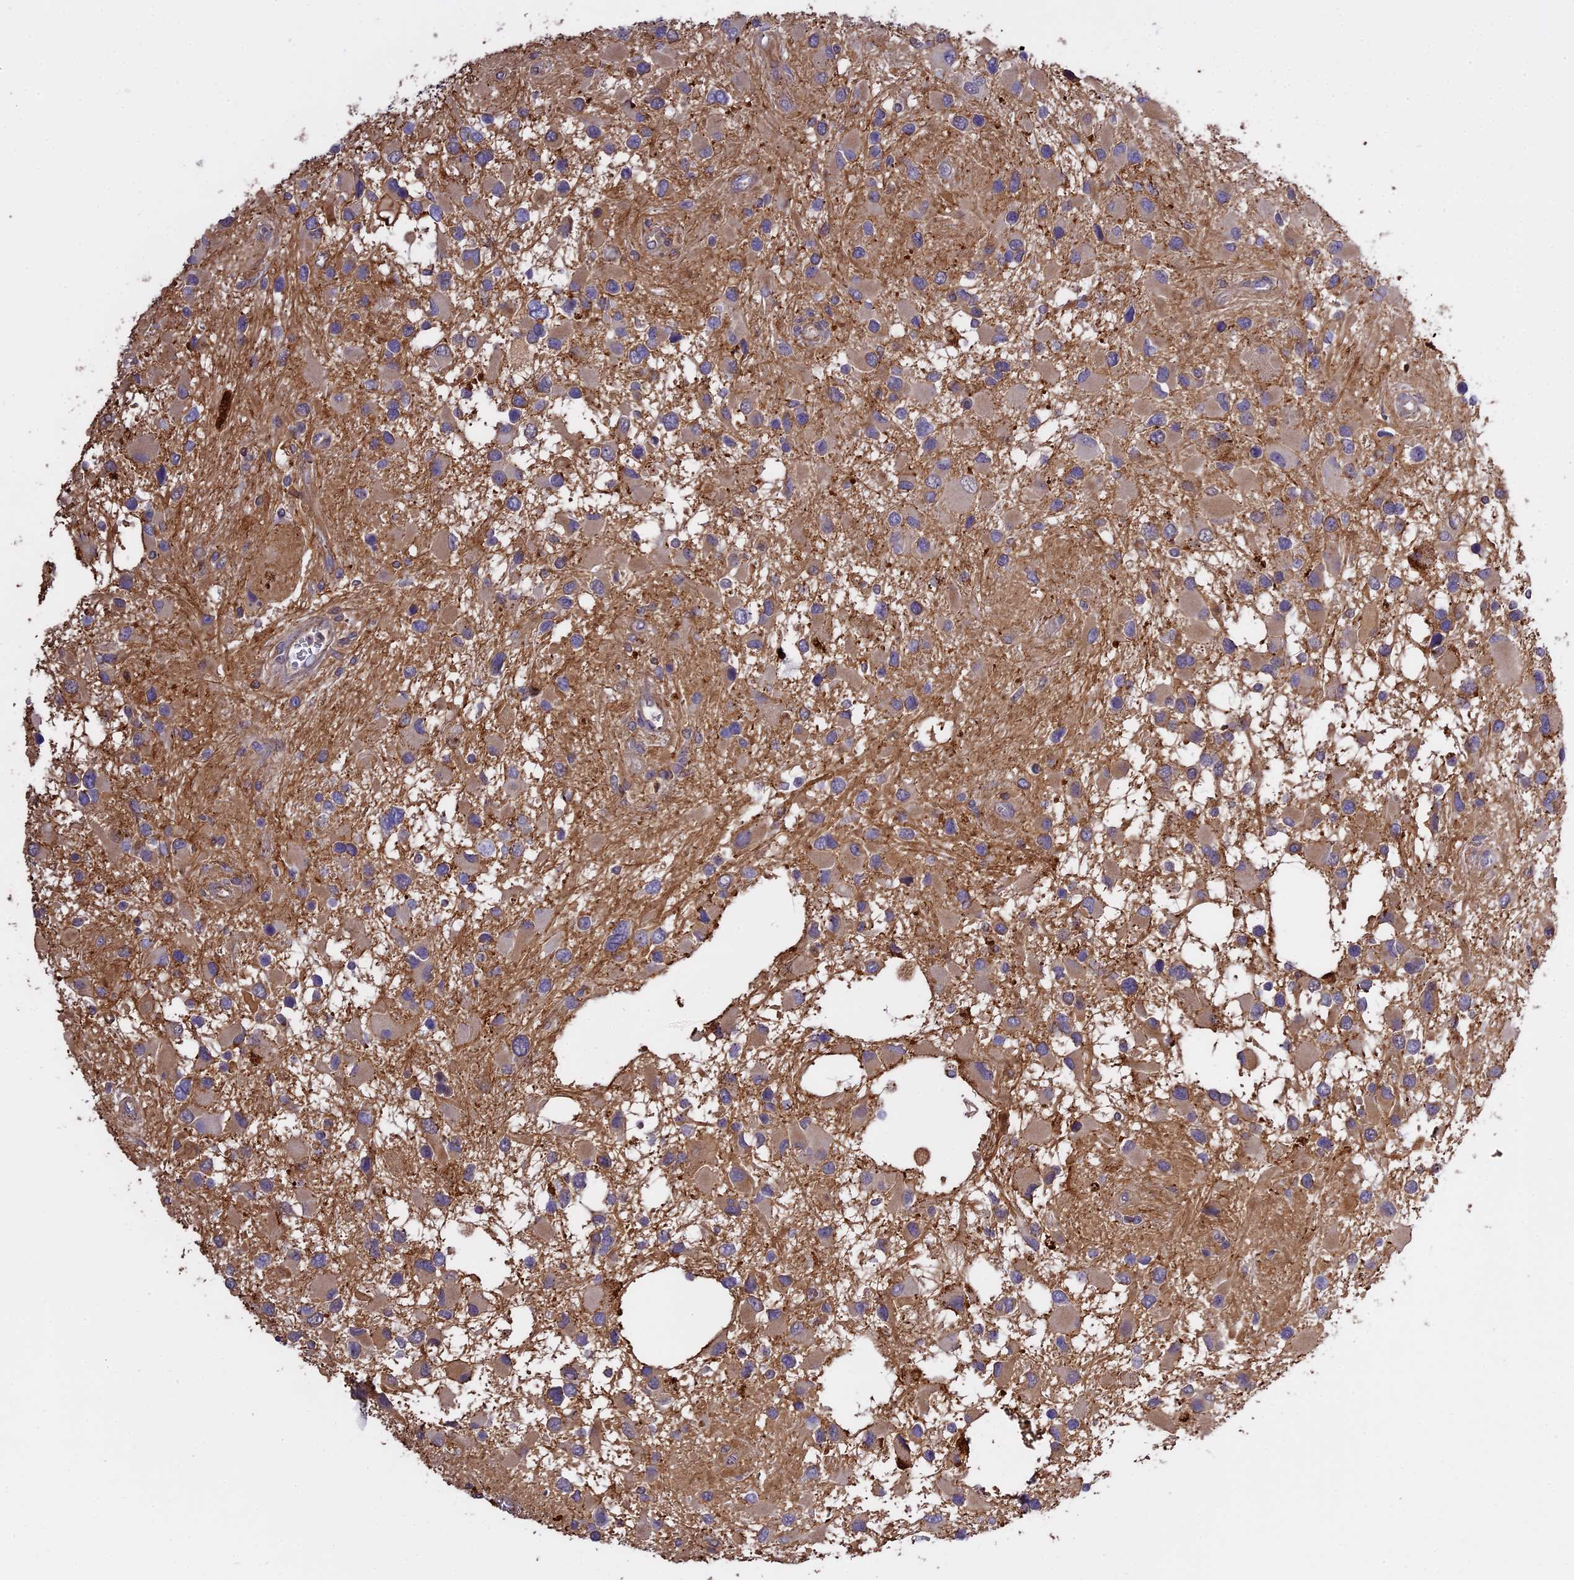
{"staining": {"intensity": "weak", "quantity": ">75%", "location": "cytoplasmic/membranous"}, "tissue": "glioma", "cell_type": "Tumor cells", "image_type": "cancer", "snomed": [{"axis": "morphology", "description": "Glioma, malignant, High grade"}, {"axis": "topography", "description": "Brain"}], "caption": "Tumor cells demonstrate low levels of weak cytoplasmic/membranous staining in about >75% of cells in human glioma. Nuclei are stained in blue.", "gene": "CFAP119", "patient": {"sex": "male", "age": 53}}